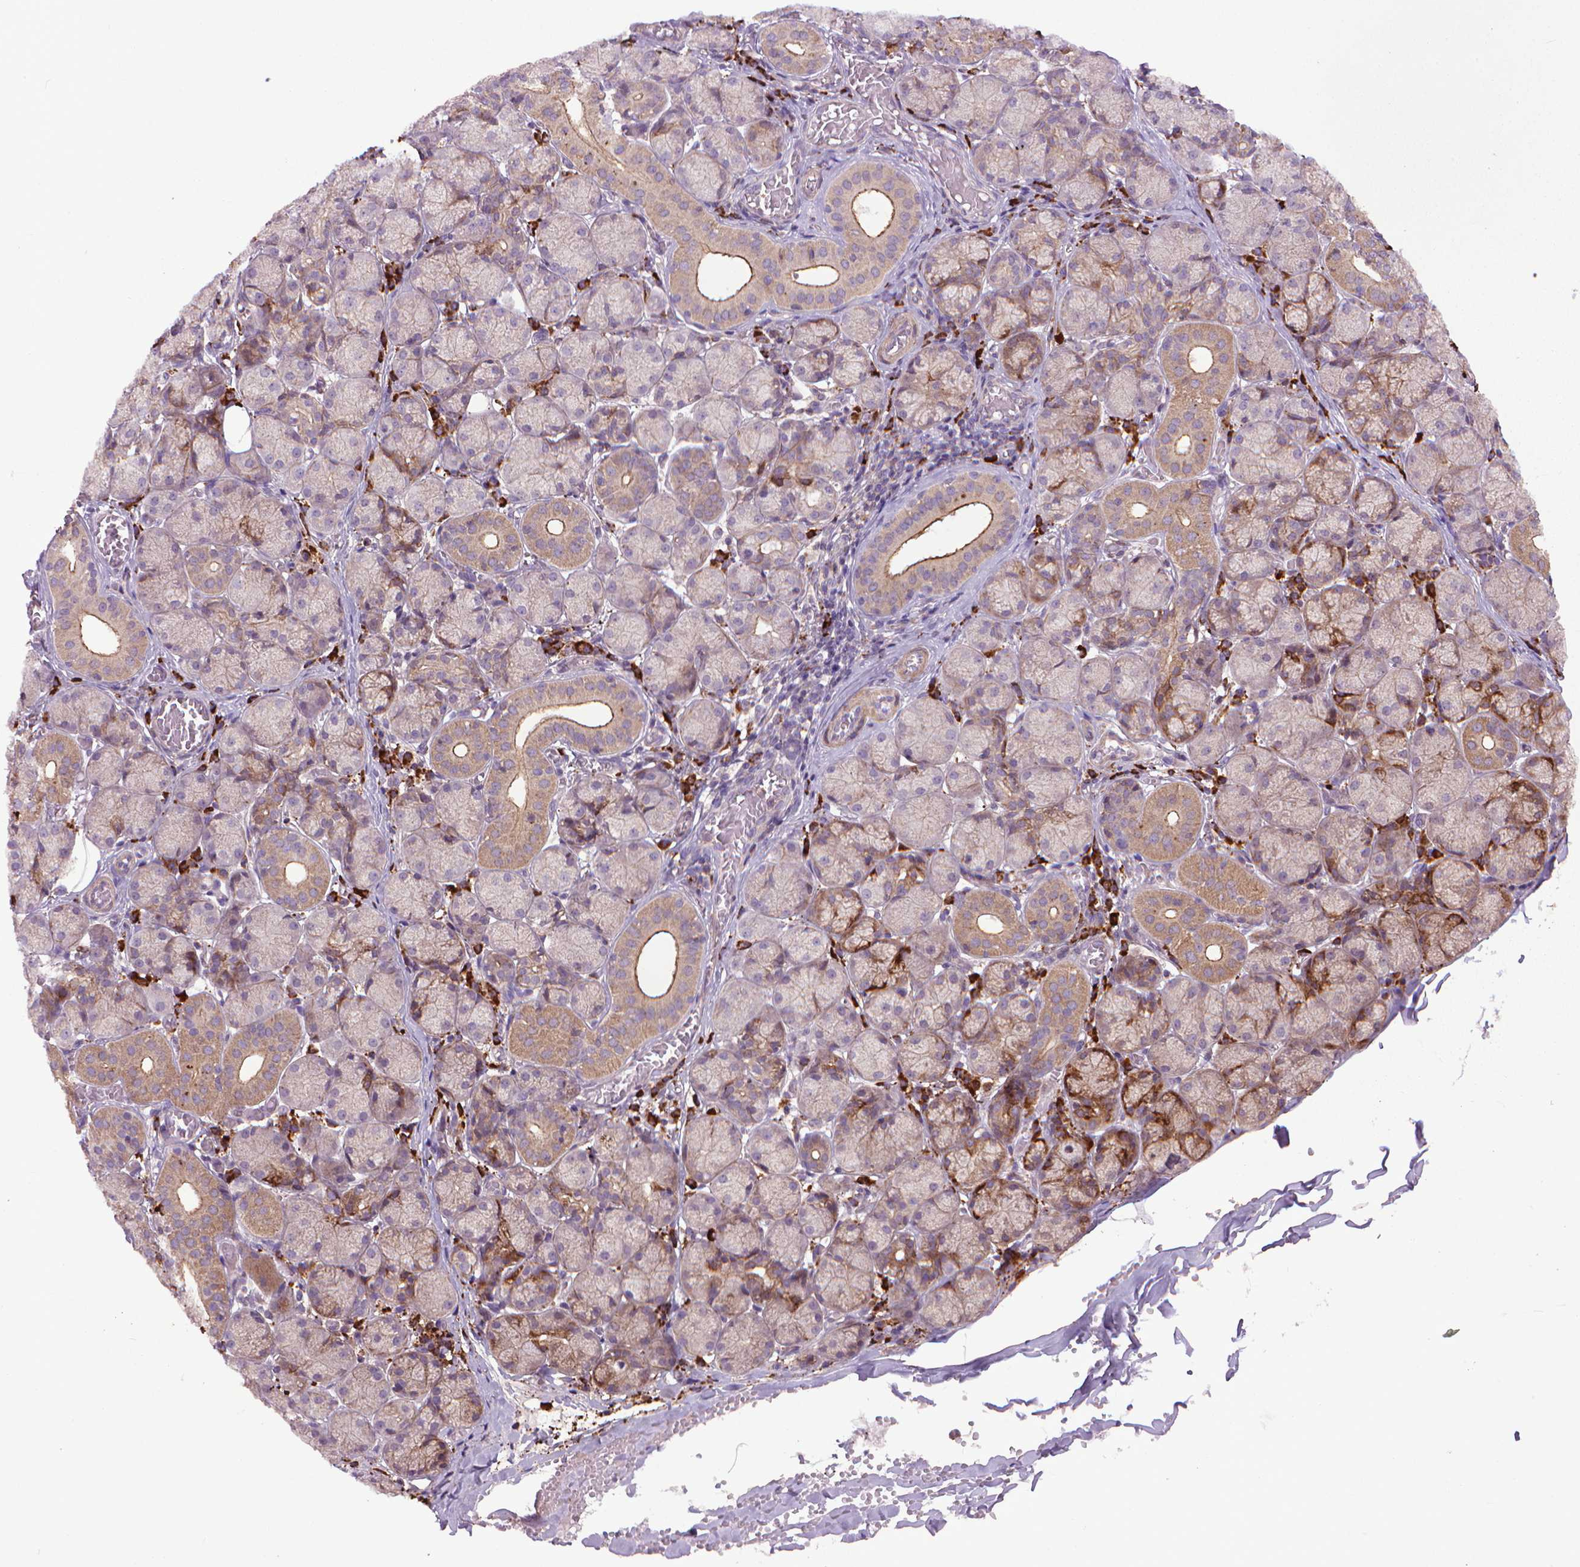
{"staining": {"intensity": "strong", "quantity": "<25%", "location": "cytoplasmic/membranous"}, "tissue": "salivary gland", "cell_type": "Glandular cells", "image_type": "normal", "snomed": [{"axis": "morphology", "description": "Normal tissue, NOS"}, {"axis": "topography", "description": "Salivary gland"}, {"axis": "topography", "description": "Peripheral nerve tissue"}], "caption": "This photomicrograph exhibits immunohistochemistry staining of unremarkable human salivary gland, with medium strong cytoplasmic/membranous staining in about <25% of glandular cells.", "gene": "MYH14", "patient": {"sex": "female", "age": 24}}